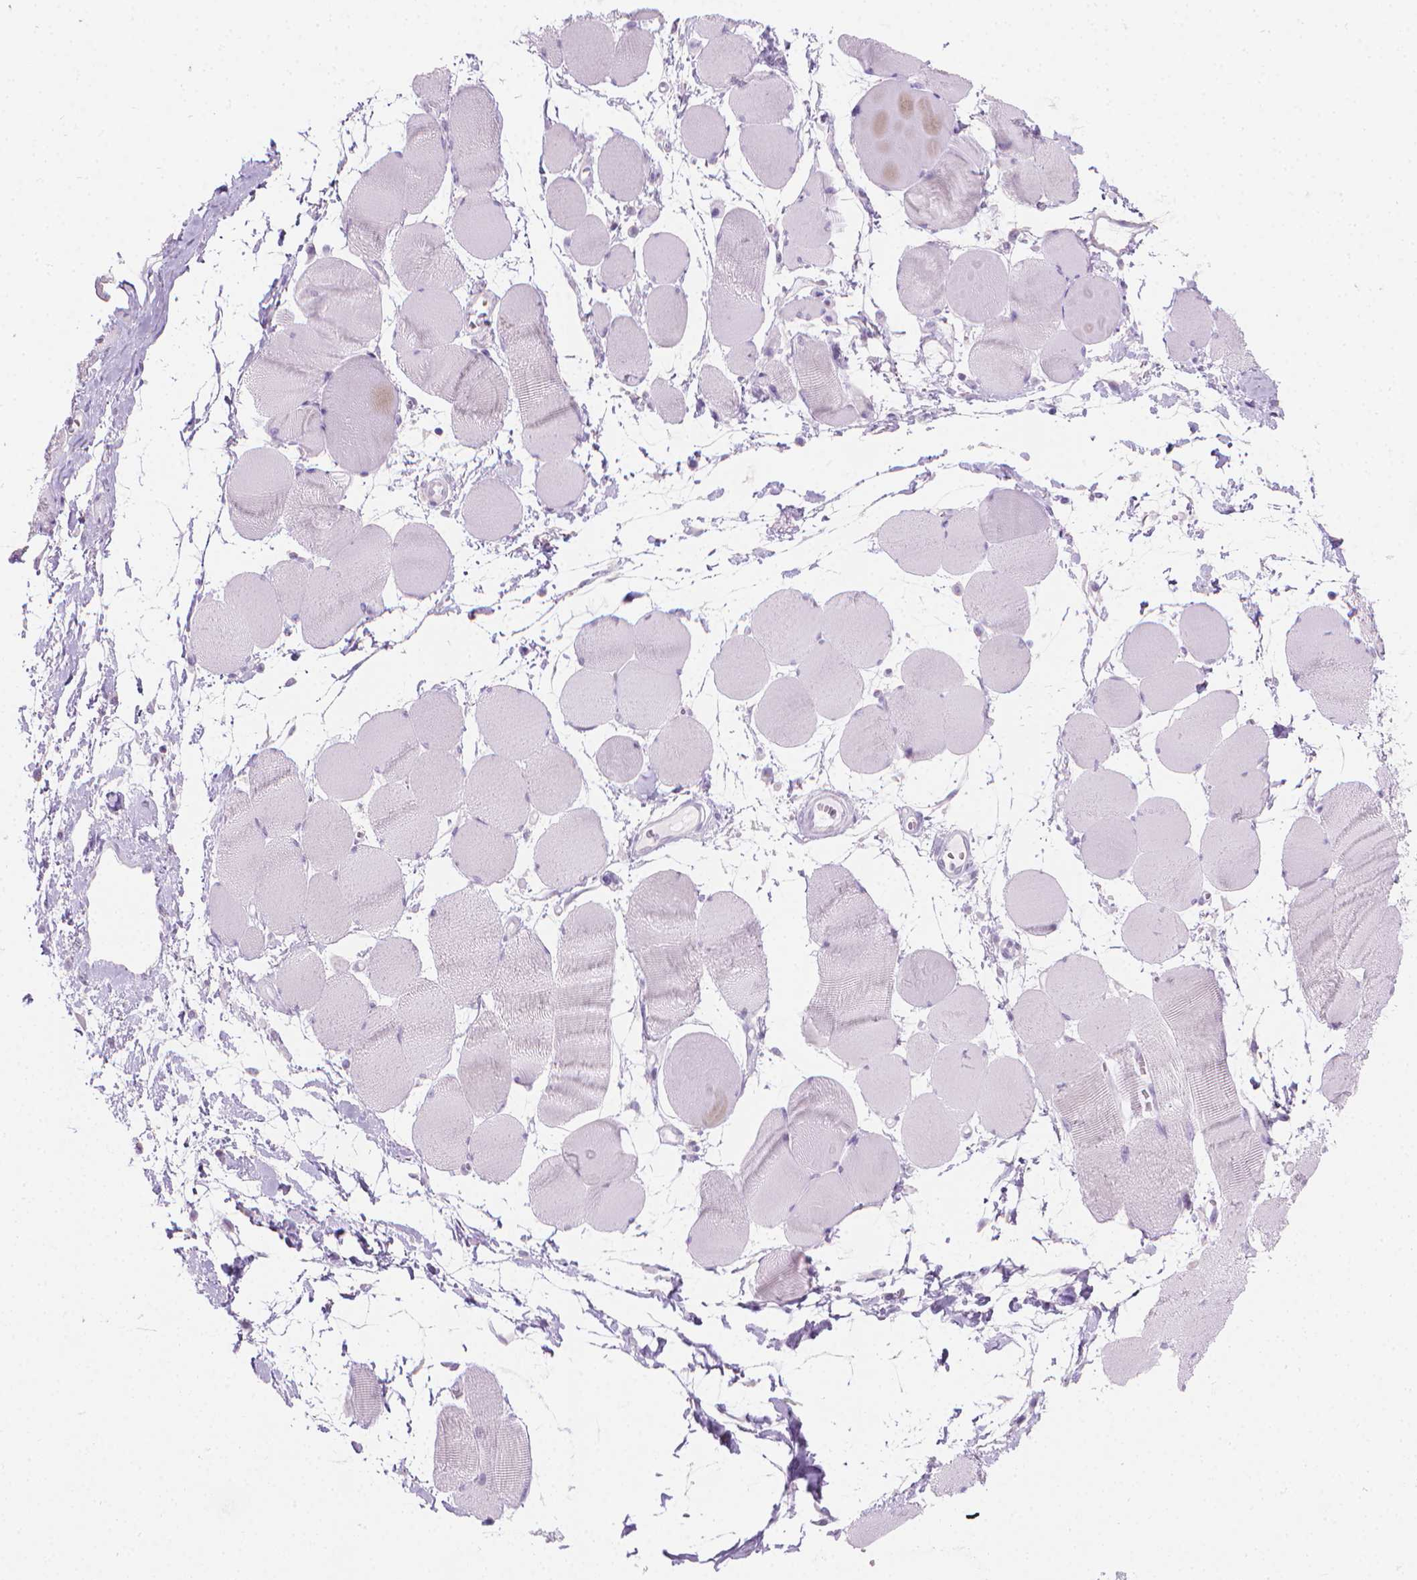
{"staining": {"intensity": "negative", "quantity": "none", "location": "none"}, "tissue": "skeletal muscle", "cell_type": "Myocytes", "image_type": "normal", "snomed": [{"axis": "morphology", "description": "Normal tissue, NOS"}, {"axis": "topography", "description": "Skeletal muscle"}], "caption": "Skeletal muscle stained for a protein using immunohistochemistry (IHC) demonstrates no staining myocytes.", "gene": "CFAP52", "patient": {"sex": "female", "age": 75}}